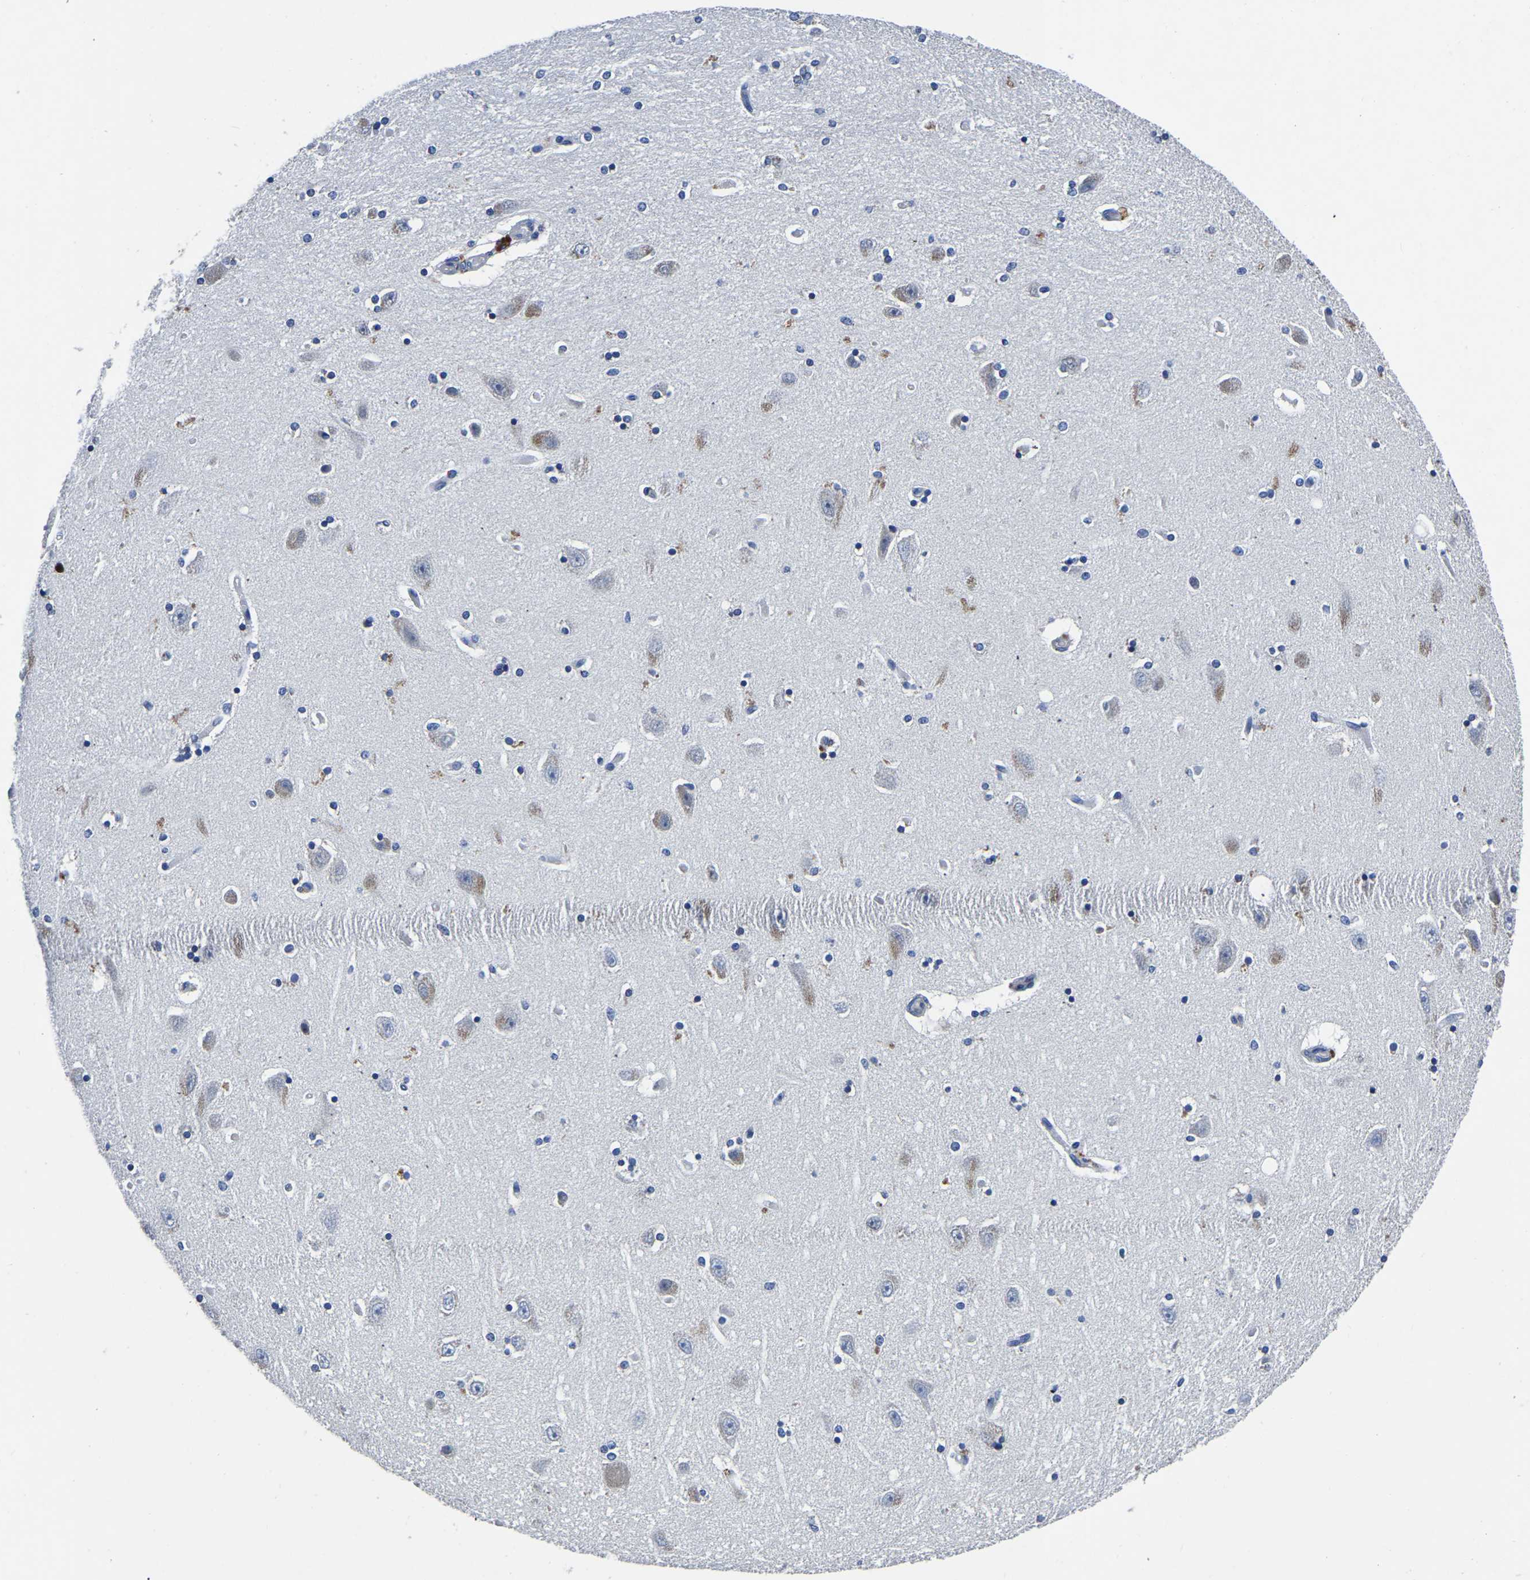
{"staining": {"intensity": "negative", "quantity": "none", "location": "none"}, "tissue": "hippocampus", "cell_type": "Glial cells", "image_type": "normal", "snomed": [{"axis": "morphology", "description": "Normal tissue, NOS"}, {"axis": "topography", "description": "Hippocampus"}], "caption": "The image displays no significant positivity in glial cells of hippocampus.", "gene": "FGD5", "patient": {"sex": "female", "age": 54}}